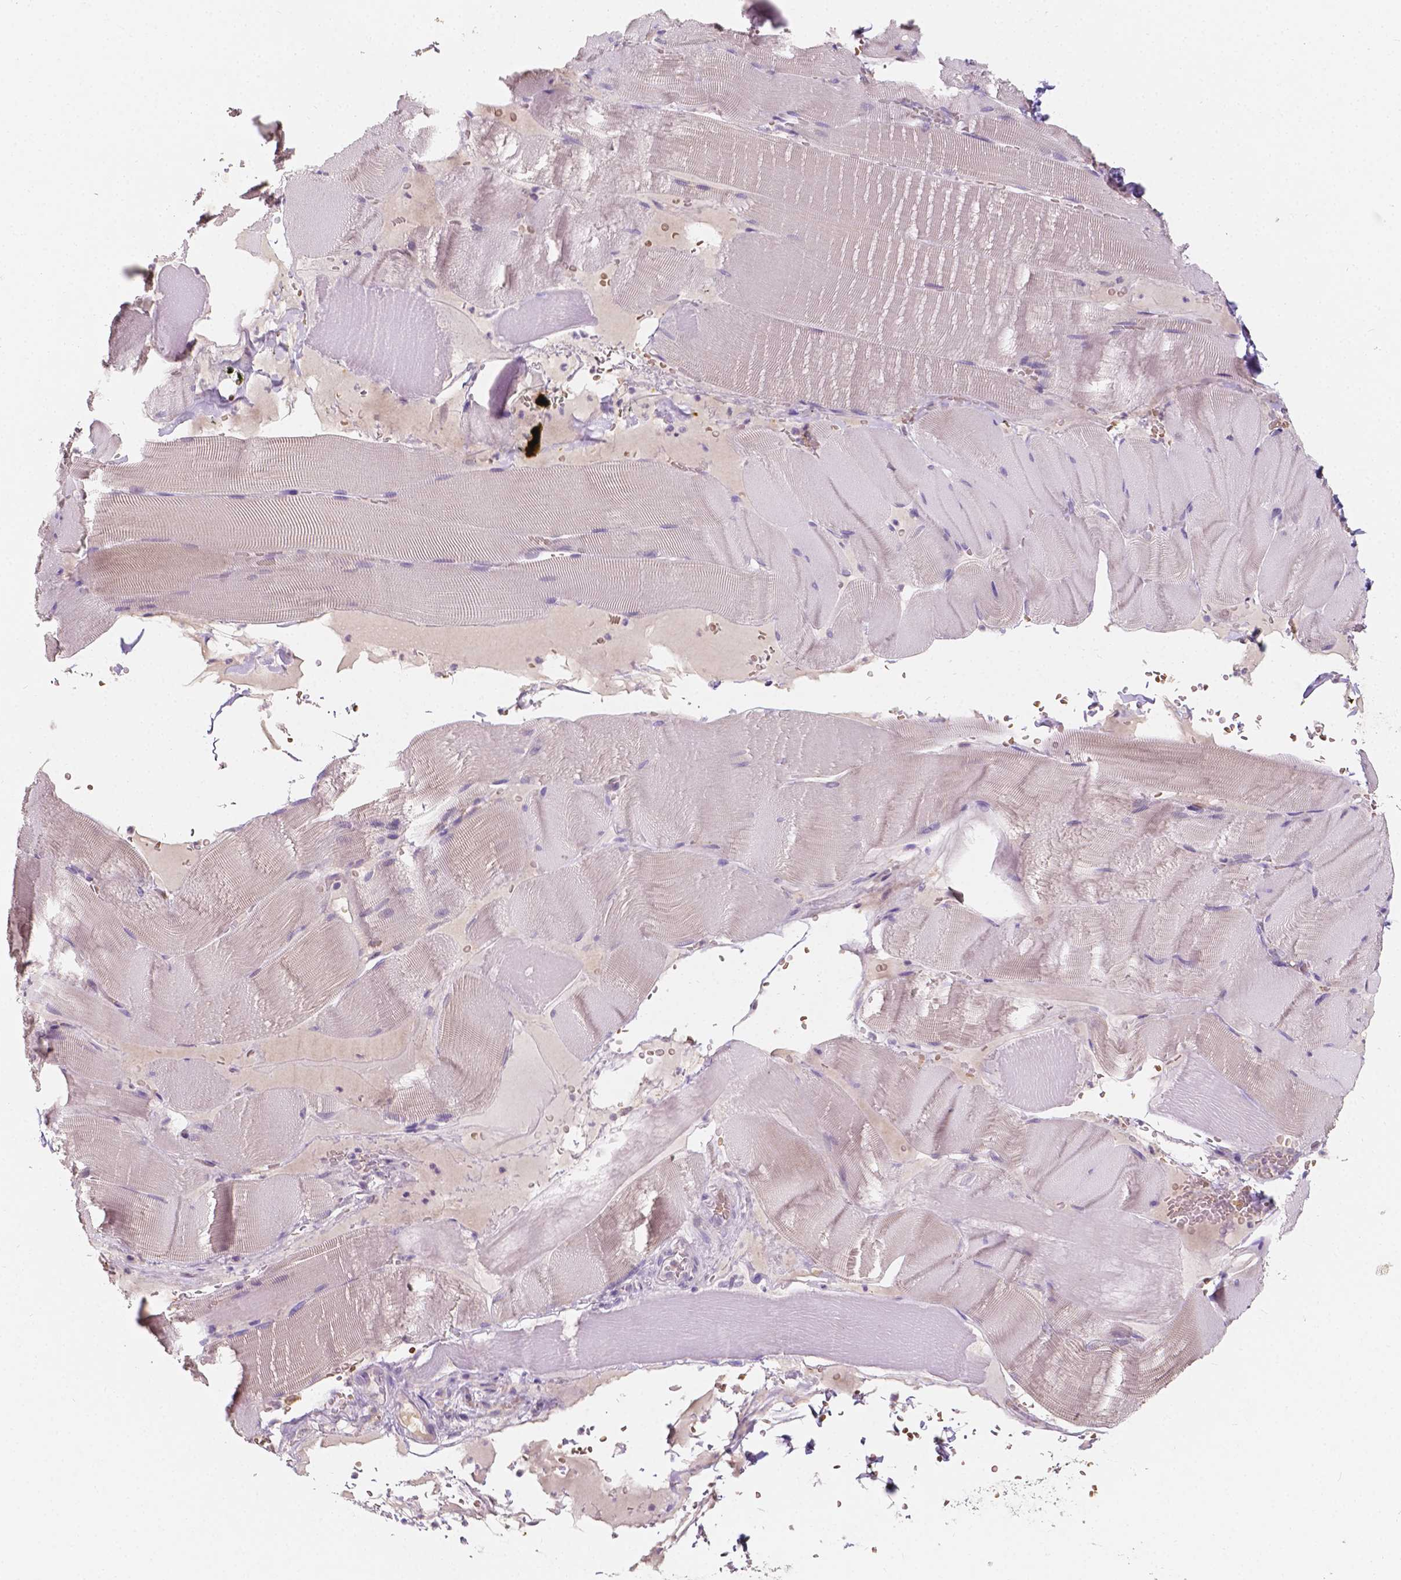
{"staining": {"intensity": "negative", "quantity": "none", "location": "none"}, "tissue": "skeletal muscle", "cell_type": "Myocytes", "image_type": "normal", "snomed": [{"axis": "morphology", "description": "Normal tissue, NOS"}, {"axis": "topography", "description": "Skeletal muscle"}], "caption": "Immunohistochemistry image of benign skeletal muscle stained for a protein (brown), which exhibits no staining in myocytes.", "gene": "SLC22A4", "patient": {"sex": "male", "age": 56}}